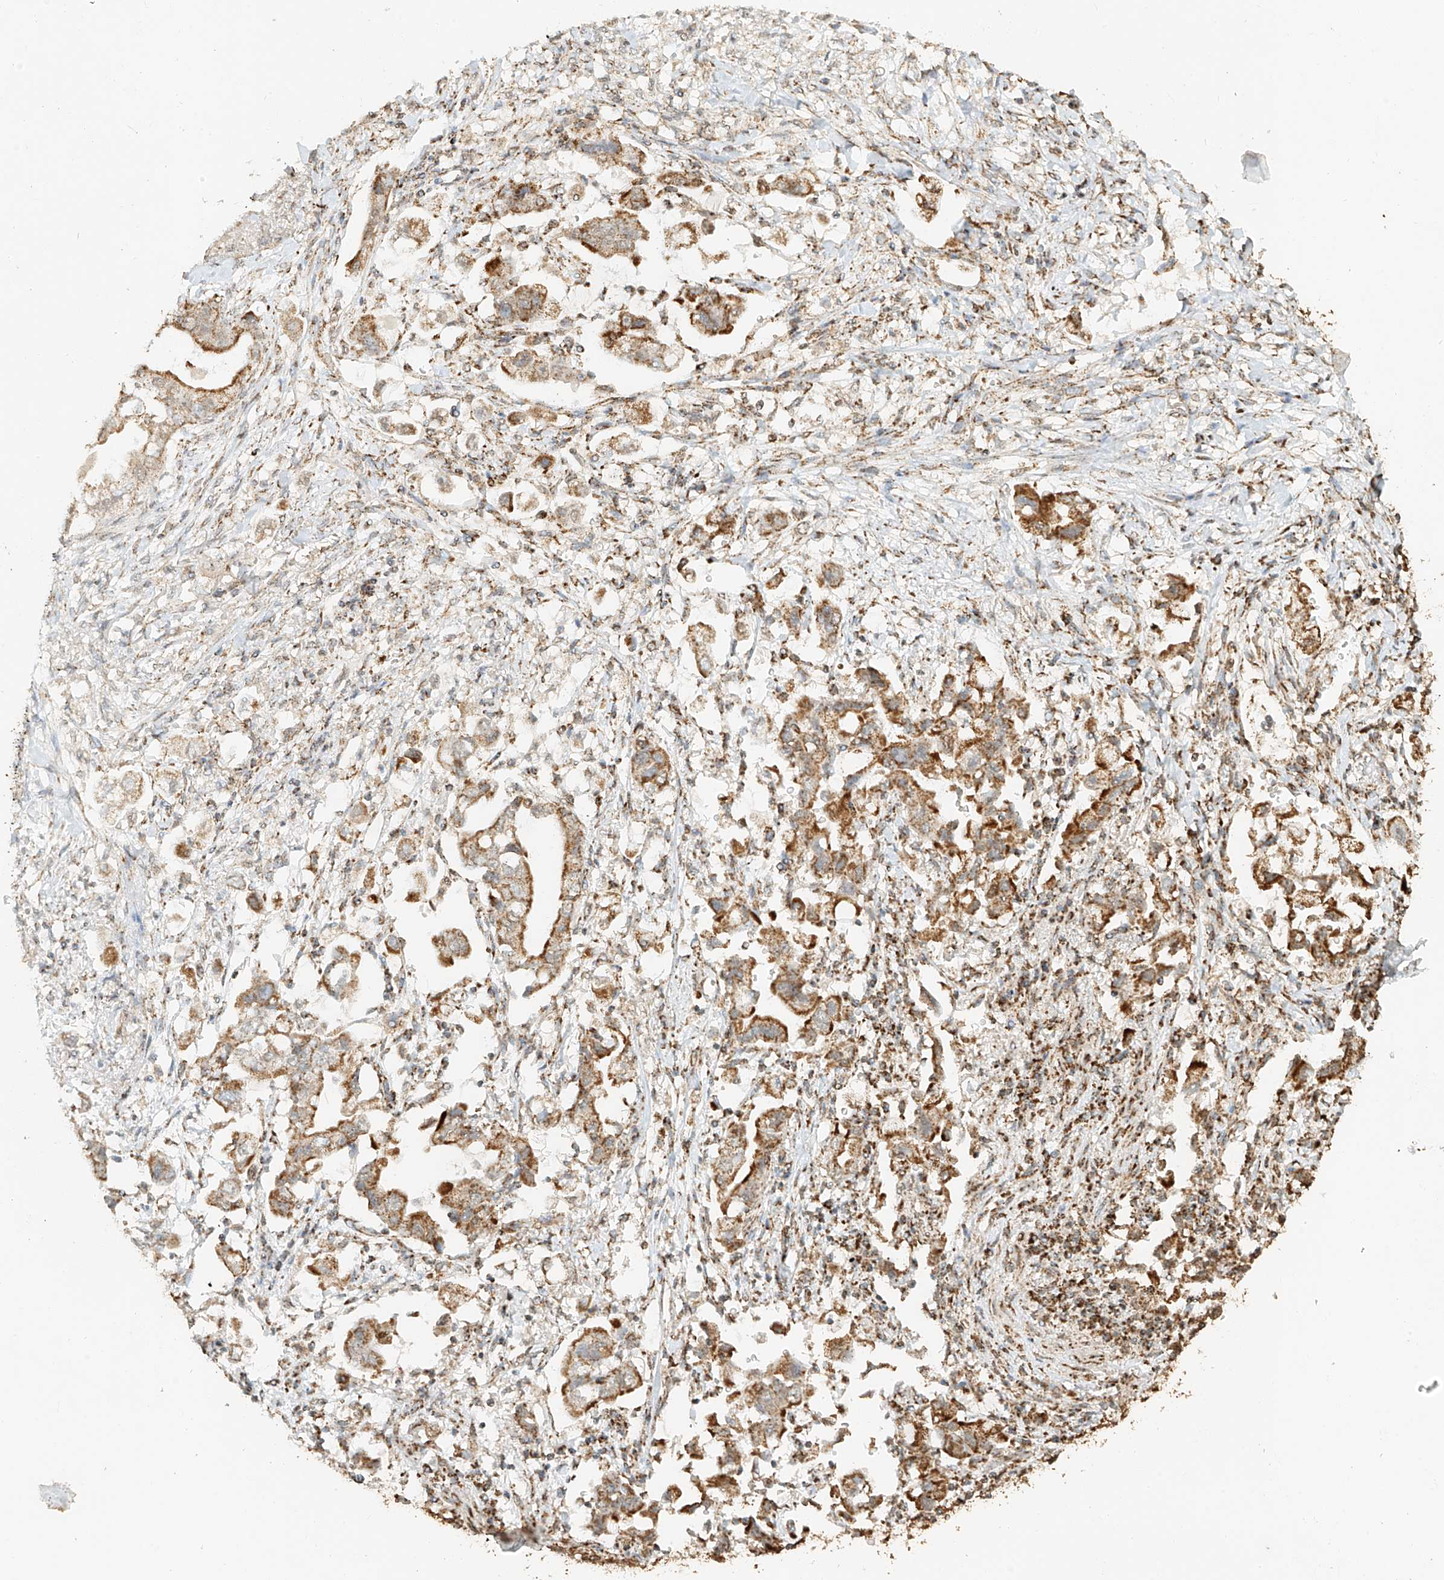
{"staining": {"intensity": "moderate", "quantity": ">75%", "location": "cytoplasmic/membranous"}, "tissue": "stomach cancer", "cell_type": "Tumor cells", "image_type": "cancer", "snomed": [{"axis": "morphology", "description": "Adenocarcinoma, NOS"}, {"axis": "topography", "description": "Stomach"}], "caption": "Human adenocarcinoma (stomach) stained for a protein (brown) reveals moderate cytoplasmic/membranous positive expression in about >75% of tumor cells.", "gene": "MIPEP", "patient": {"sex": "male", "age": 62}}